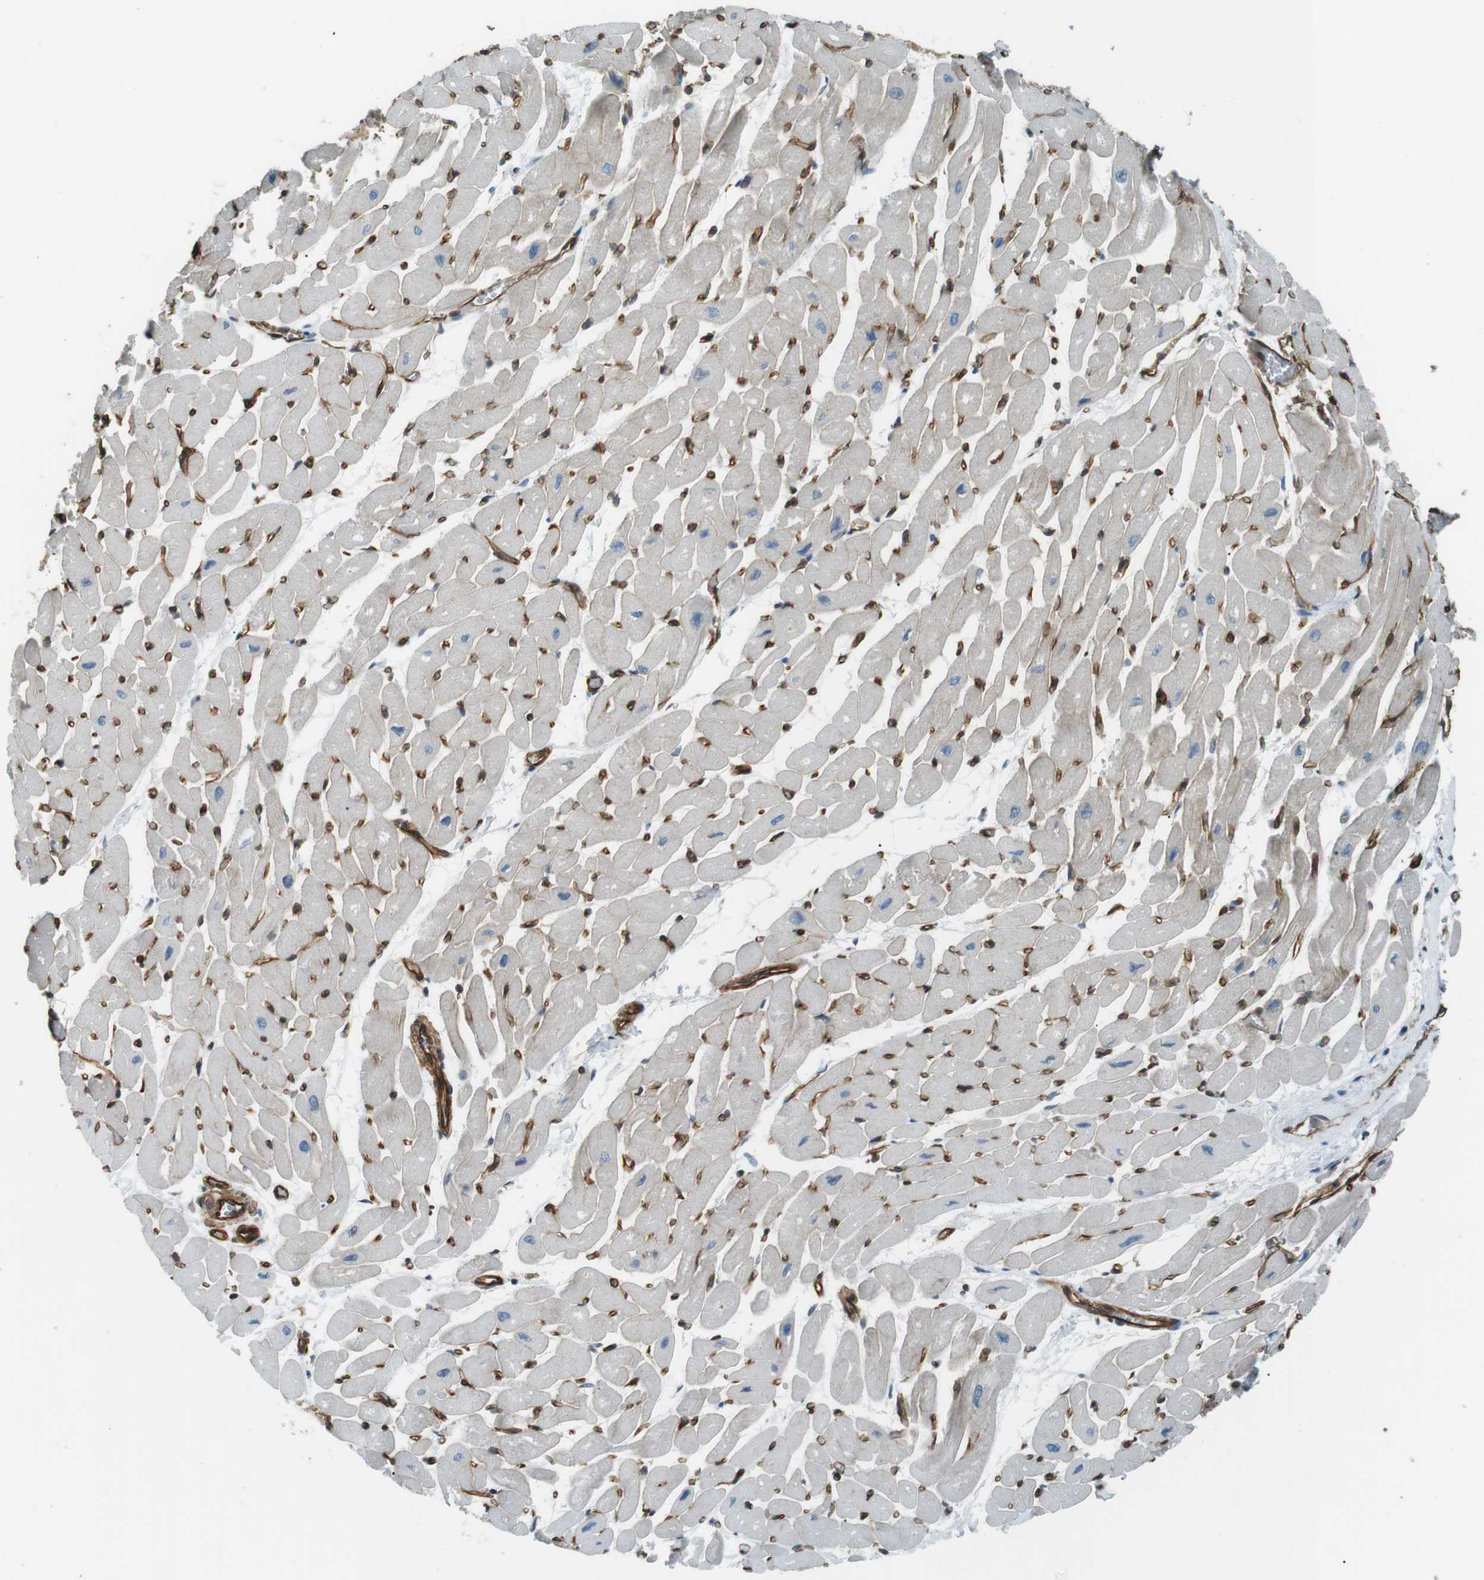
{"staining": {"intensity": "weak", "quantity": "25%-75%", "location": "cytoplasmic/membranous"}, "tissue": "heart muscle", "cell_type": "Cardiomyocytes", "image_type": "normal", "snomed": [{"axis": "morphology", "description": "Normal tissue, NOS"}, {"axis": "topography", "description": "Heart"}], "caption": "Approximately 25%-75% of cardiomyocytes in unremarkable heart muscle demonstrate weak cytoplasmic/membranous protein staining as visualized by brown immunohistochemical staining.", "gene": "ODR4", "patient": {"sex": "male", "age": 45}}